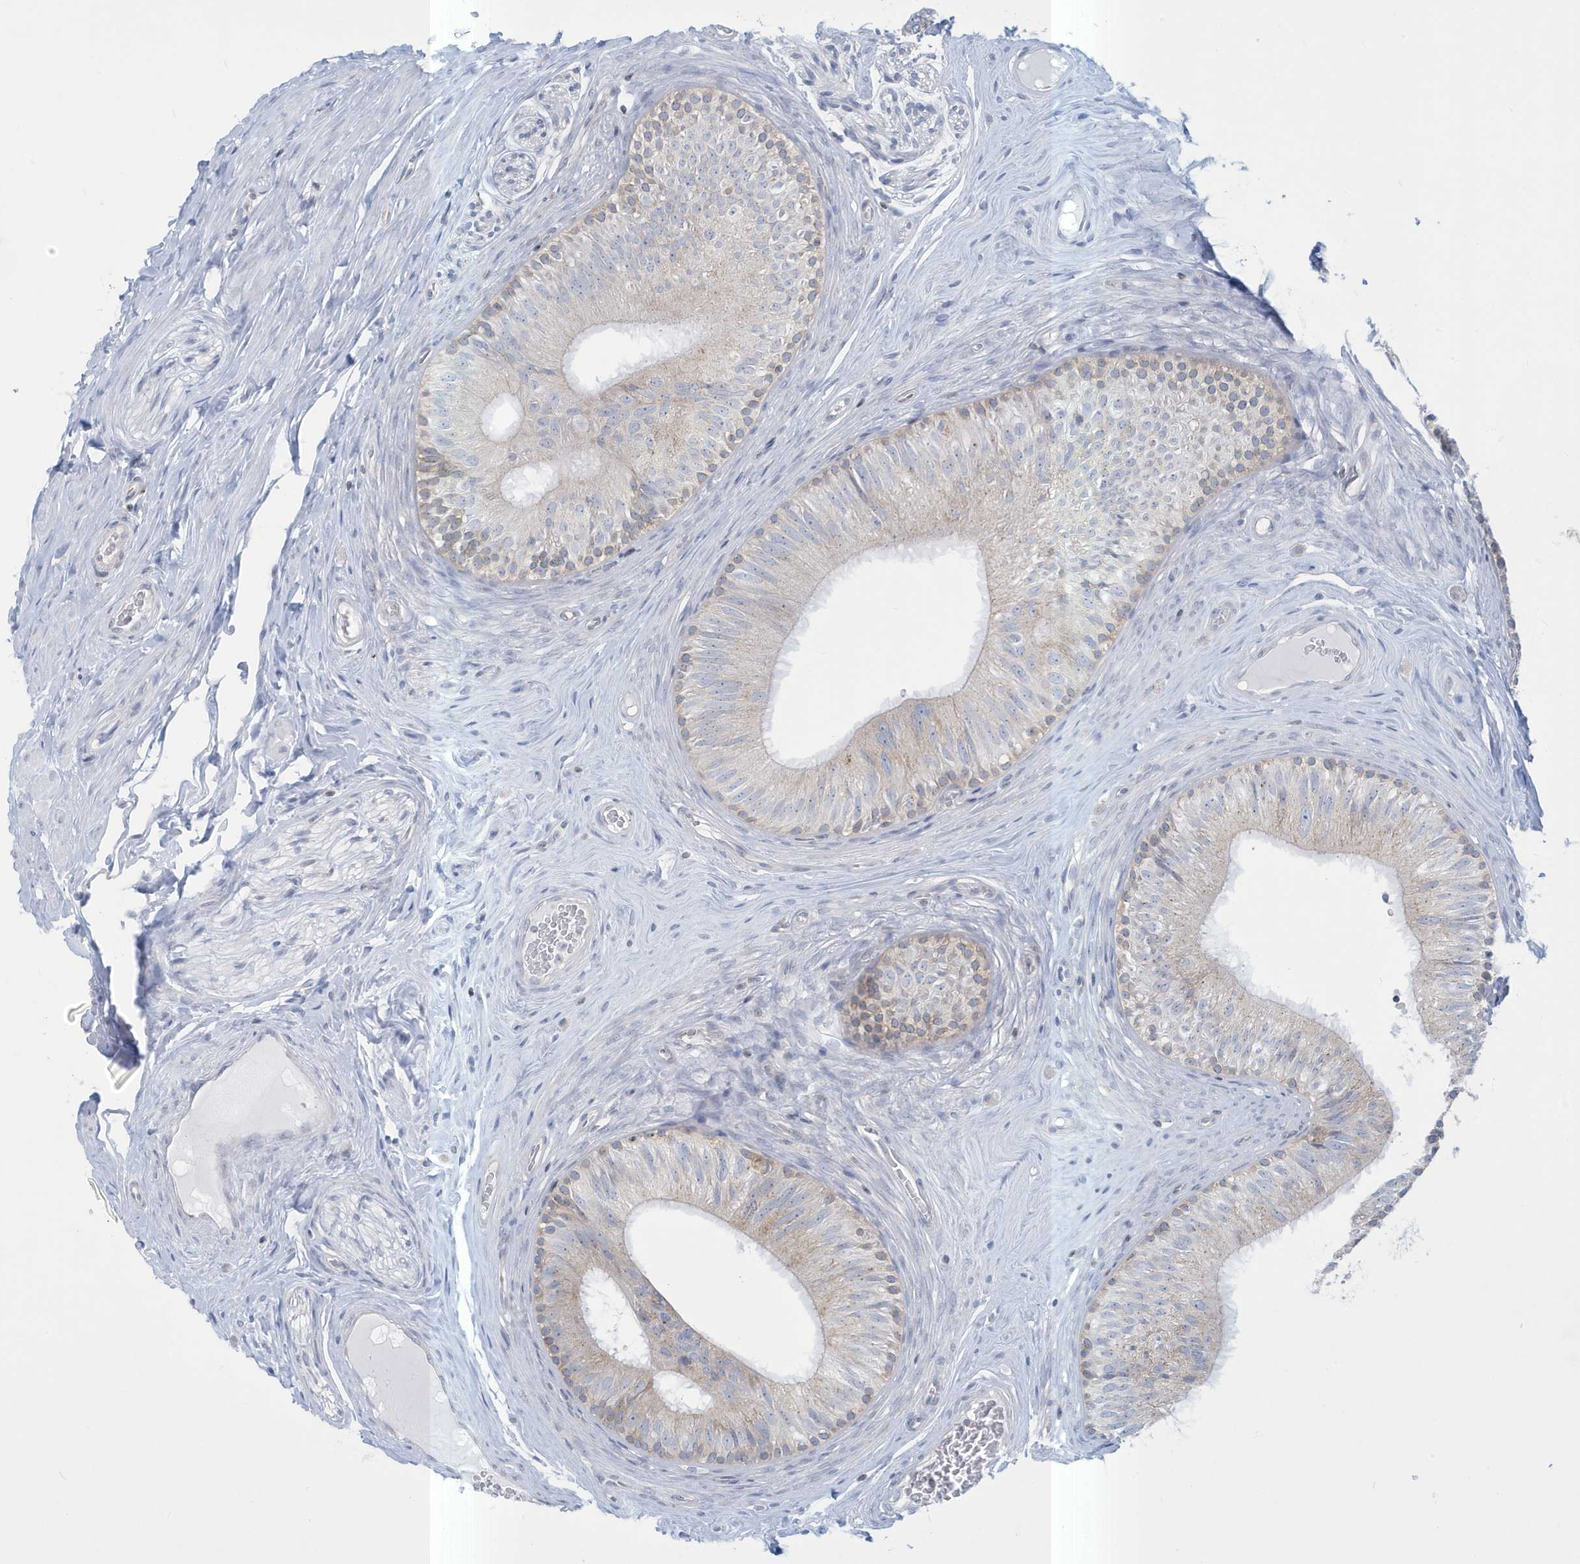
{"staining": {"intensity": "negative", "quantity": "none", "location": "none"}, "tissue": "epididymis", "cell_type": "Glandular cells", "image_type": "normal", "snomed": [{"axis": "morphology", "description": "Normal tissue, NOS"}, {"axis": "topography", "description": "Epididymis"}], "caption": "The IHC image has no significant expression in glandular cells of epididymis.", "gene": "SLAMF9", "patient": {"sex": "male", "age": 46}}